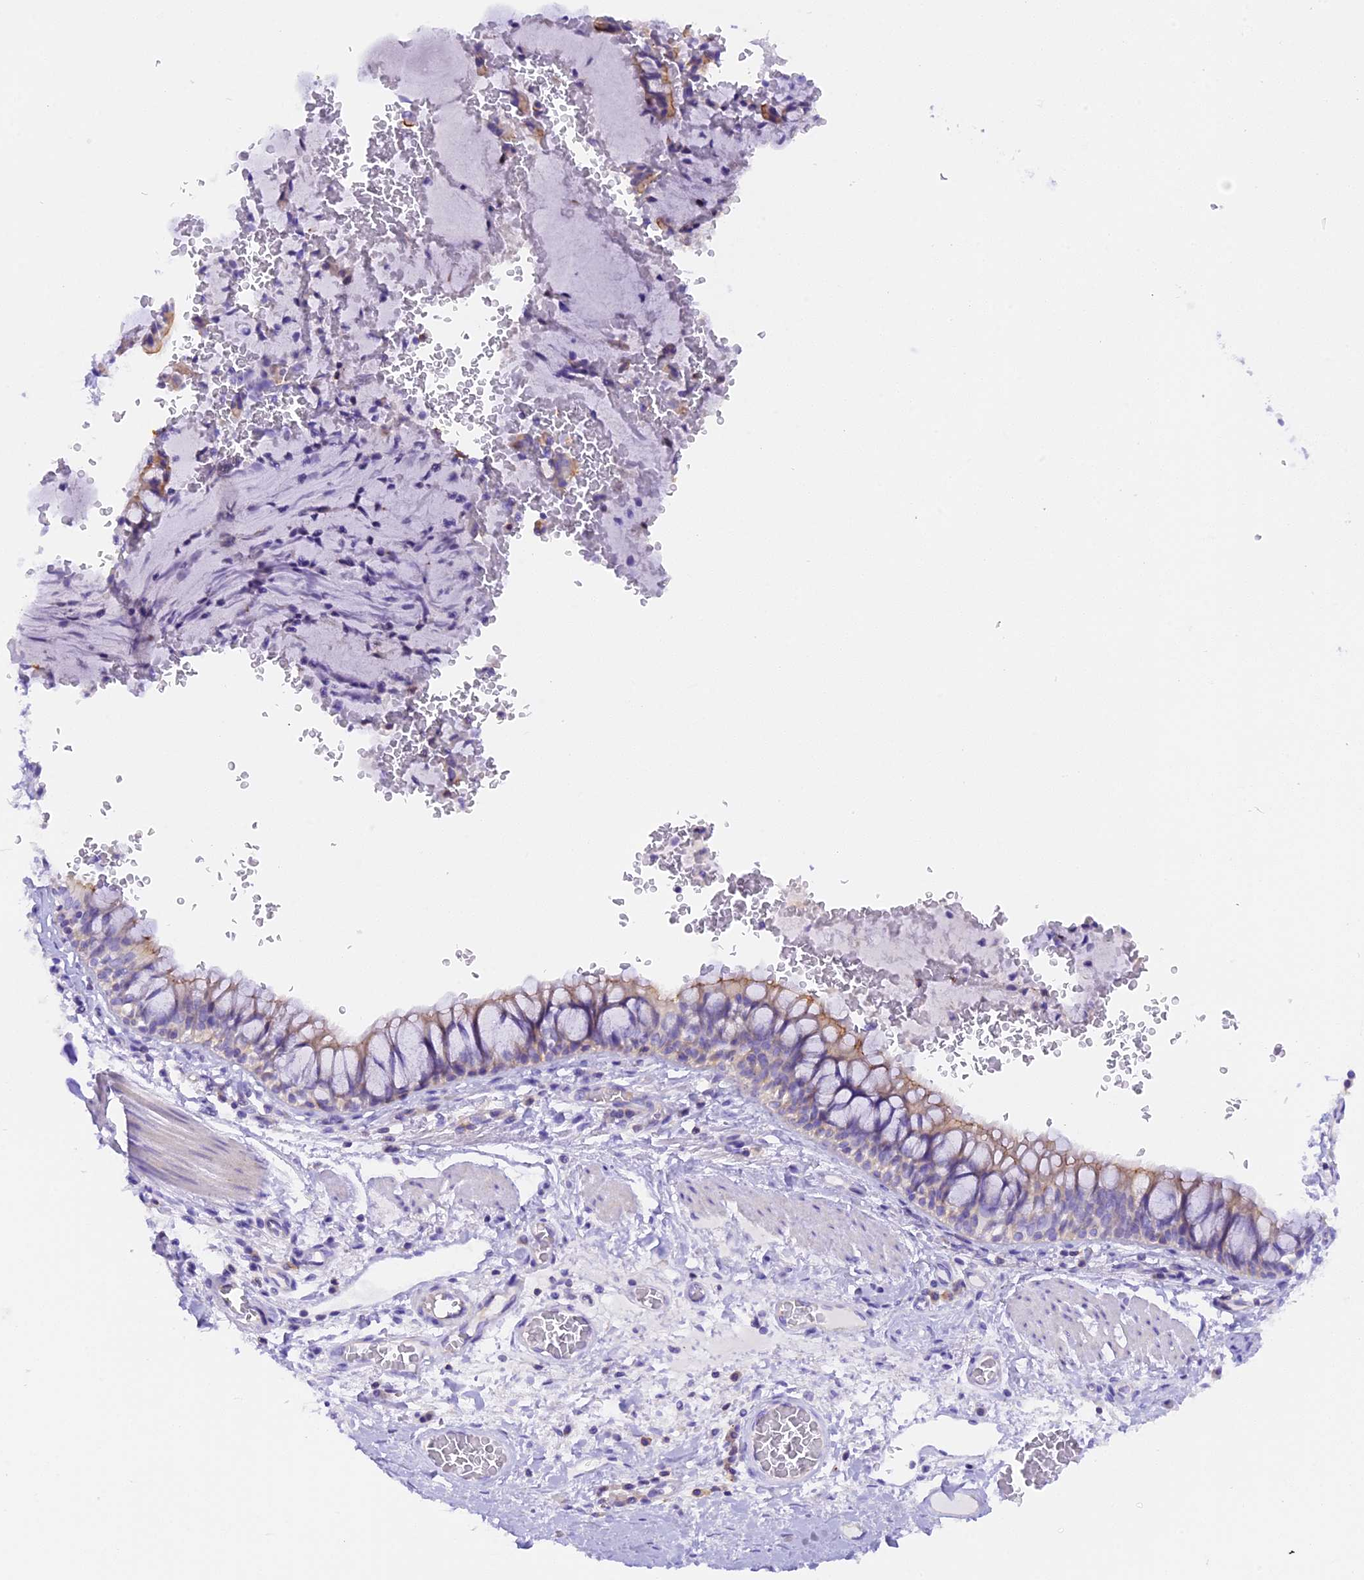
{"staining": {"intensity": "moderate", "quantity": "<25%", "location": "cytoplasmic/membranous"}, "tissue": "bronchus", "cell_type": "Respiratory epithelial cells", "image_type": "normal", "snomed": [{"axis": "morphology", "description": "Normal tissue, NOS"}, {"axis": "topography", "description": "Cartilage tissue"}, {"axis": "topography", "description": "Bronchus"}], "caption": "Immunohistochemical staining of unremarkable bronchus displays moderate cytoplasmic/membranous protein positivity in about <25% of respiratory epithelial cells.", "gene": "FAM193A", "patient": {"sex": "female", "age": 36}}